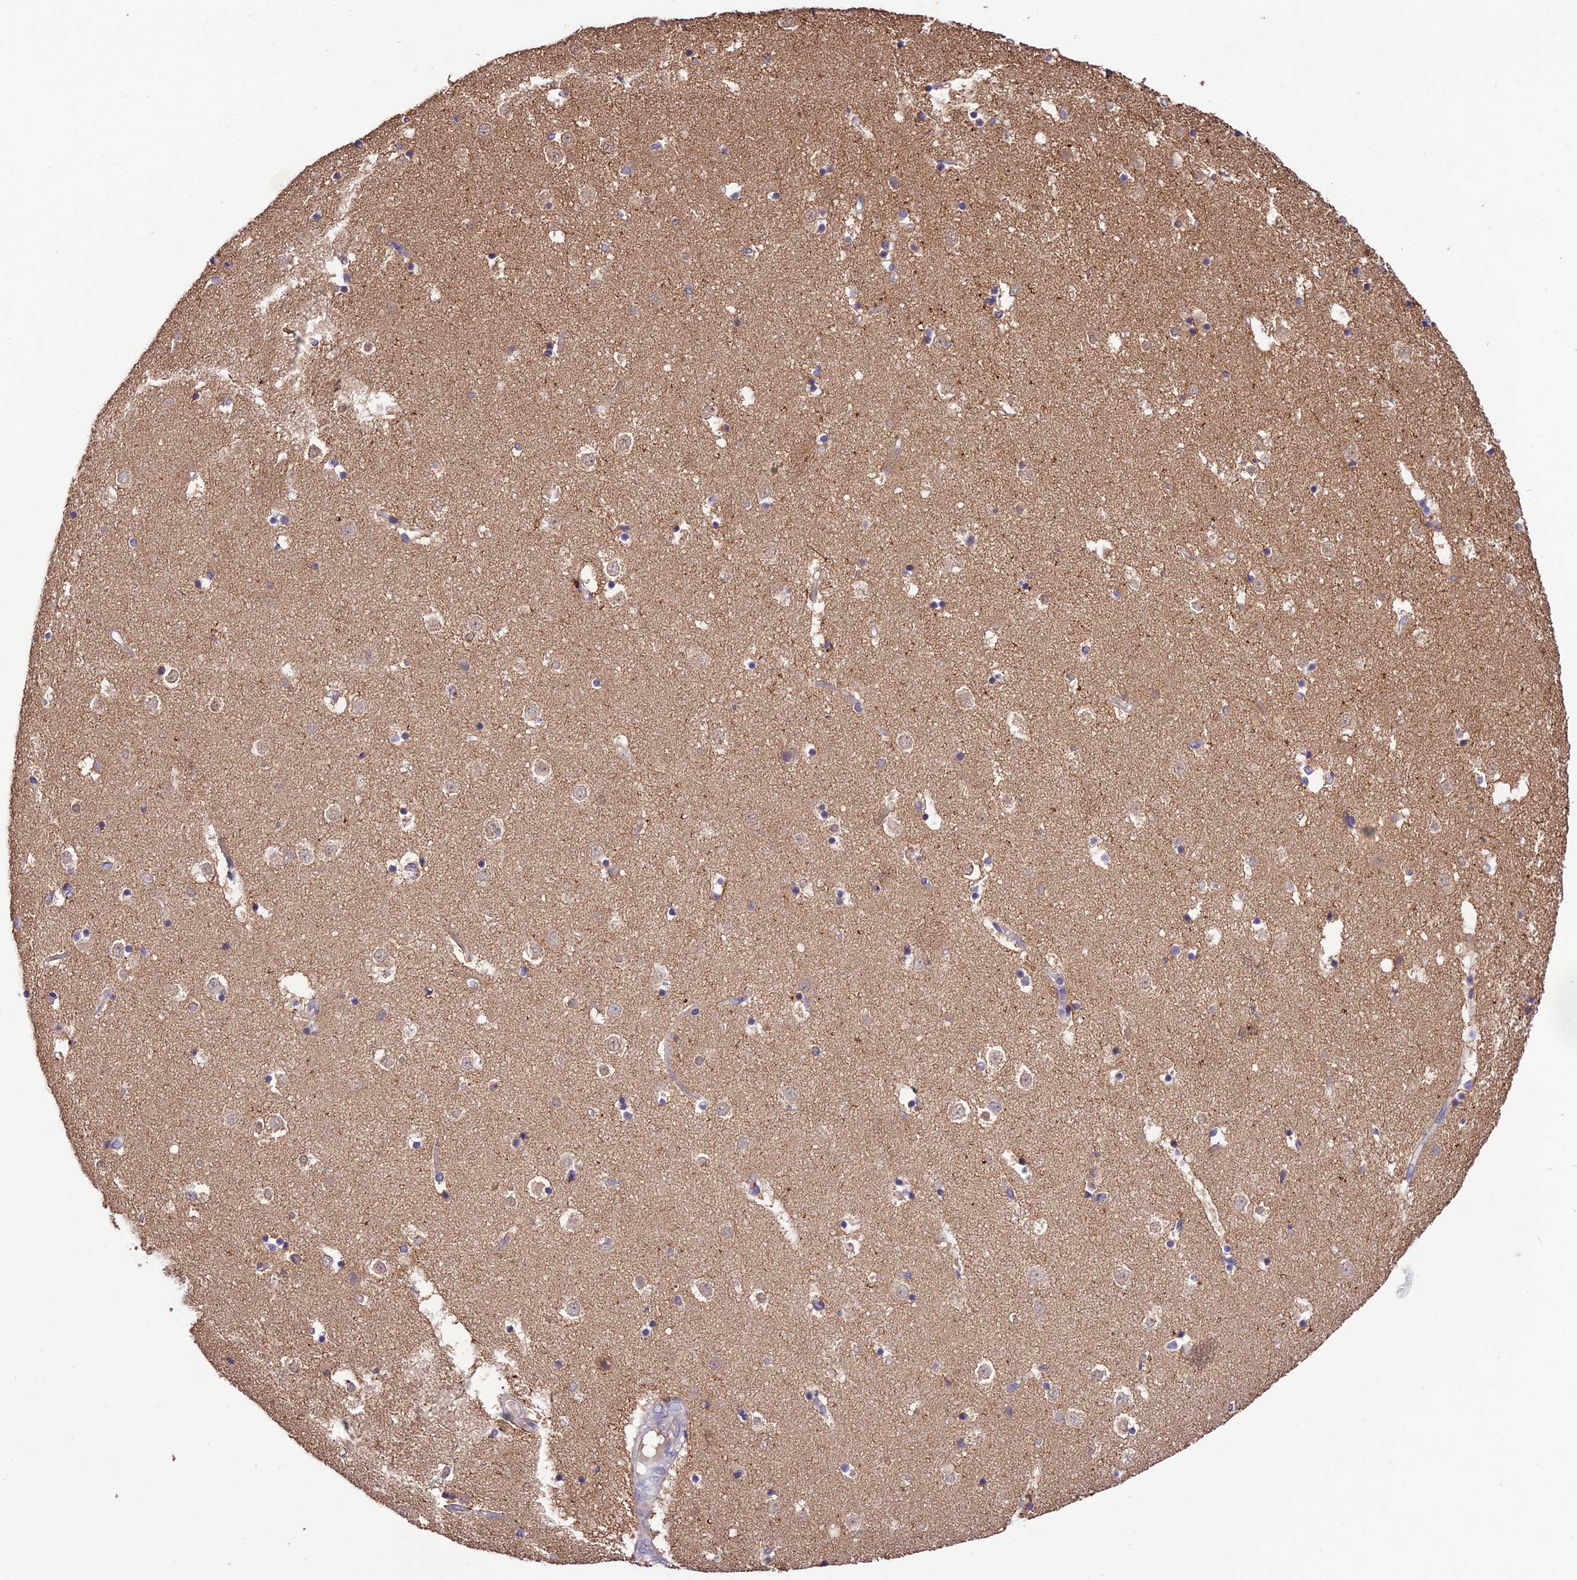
{"staining": {"intensity": "negative", "quantity": "none", "location": "none"}, "tissue": "caudate", "cell_type": "Glial cells", "image_type": "normal", "snomed": [{"axis": "morphology", "description": "Normal tissue, NOS"}, {"axis": "topography", "description": "Lateral ventricle wall"}], "caption": "Glial cells show no significant positivity in unremarkable caudate. (Stains: DAB IHC with hematoxylin counter stain, Microscopy: brightfield microscopy at high magnification).", "gene": "SDHD", "patient": {"sex": "female", "age": 52}}